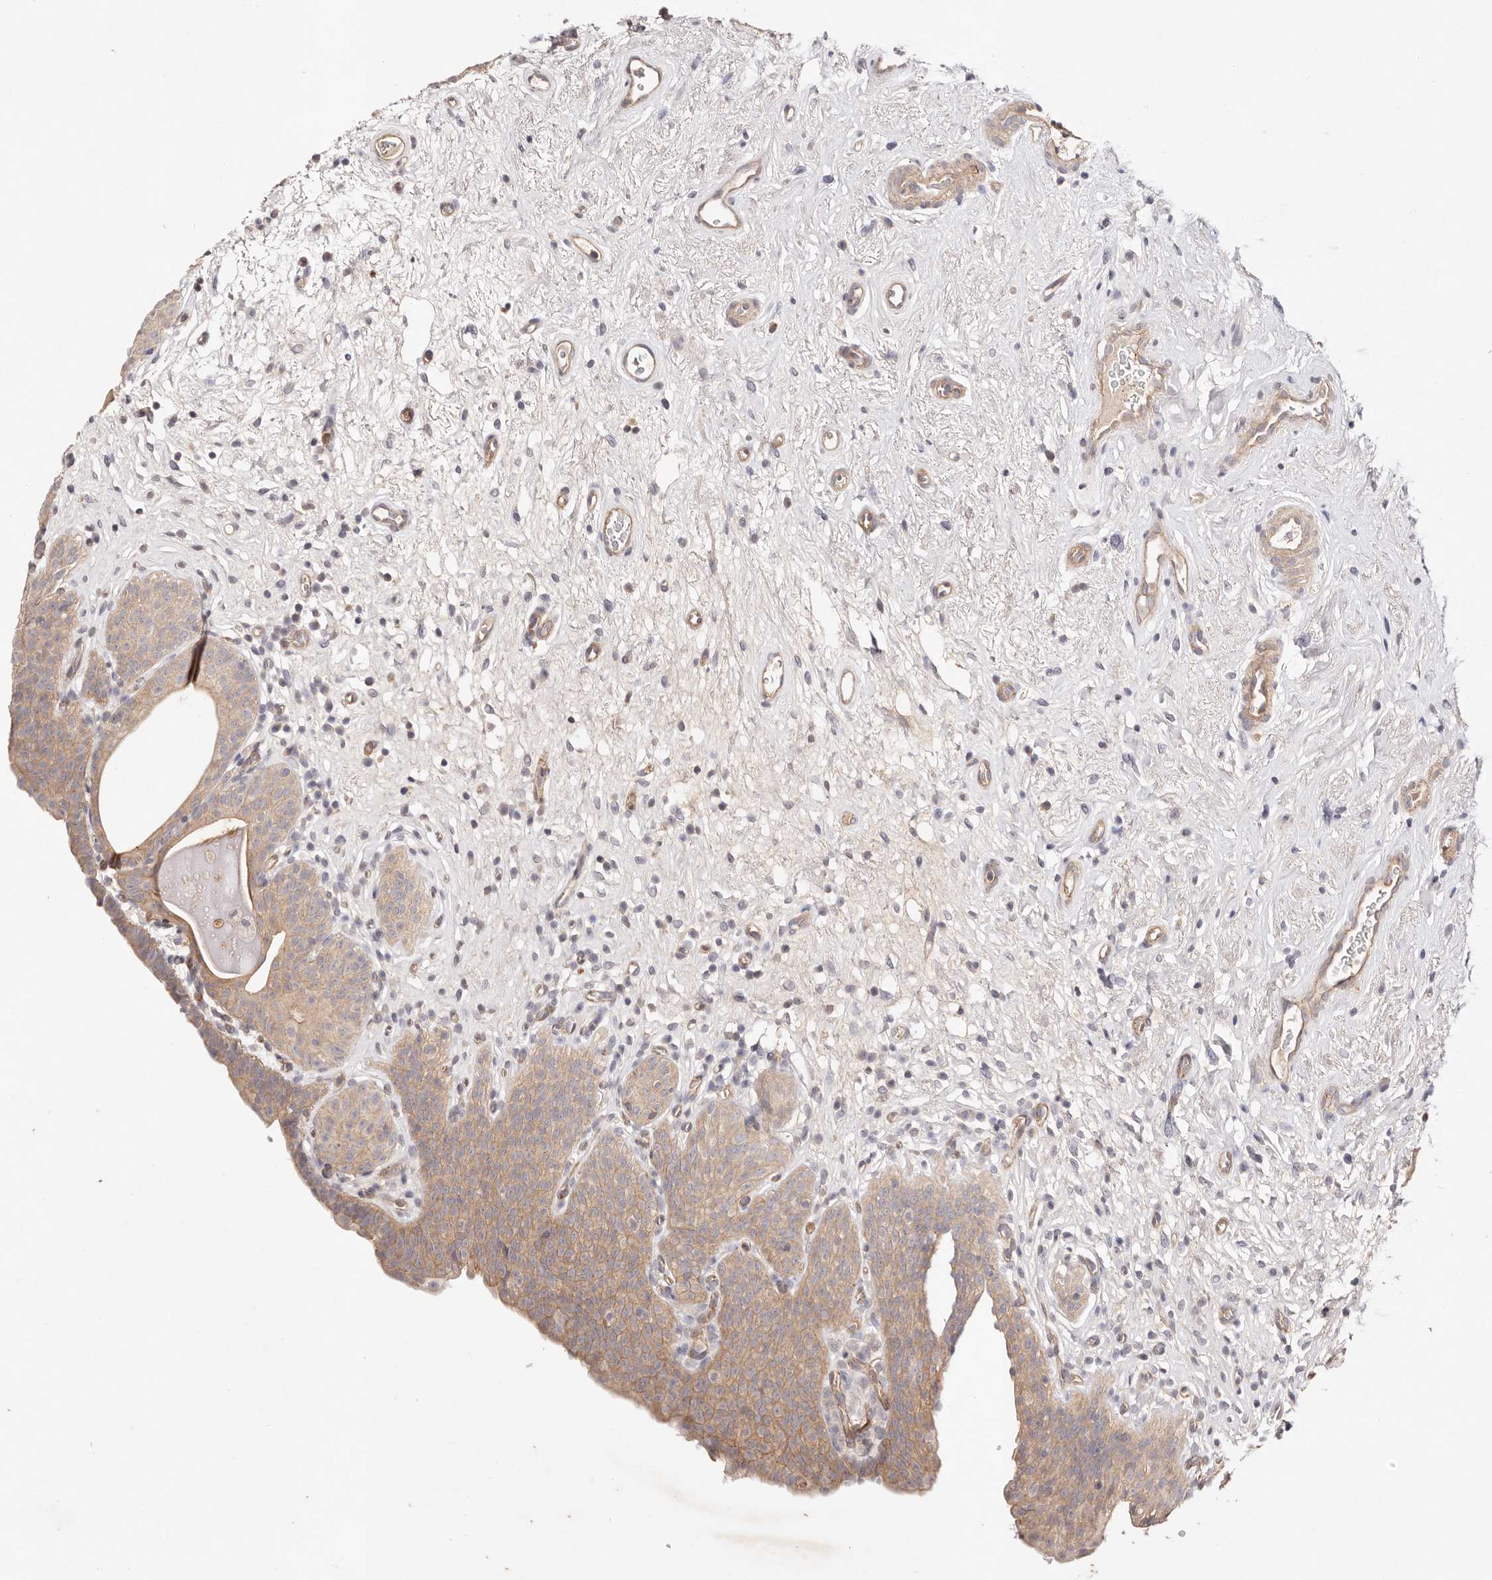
{"staining": {"intensity": "moderate", "quantity": "25%-75%", "location": "cytoplasmic/membranous"}, "tissue": "urinary bladder", "cell_type": "Urothelial cells", "image_type": "normal", "snomed": [{"axis": "morphology", "description": "Normal tissue, NOS"}, {"axis": "topography", "description": "Urinary bladder"}], "caption": "The immunohistochemical stain highlights moderate cytoplasmic/membranous staining in urothelial cells of unremarkable urinary bladder.", "gene": "SLC35B2", "patient": {"sex": "male", "age": 83}}